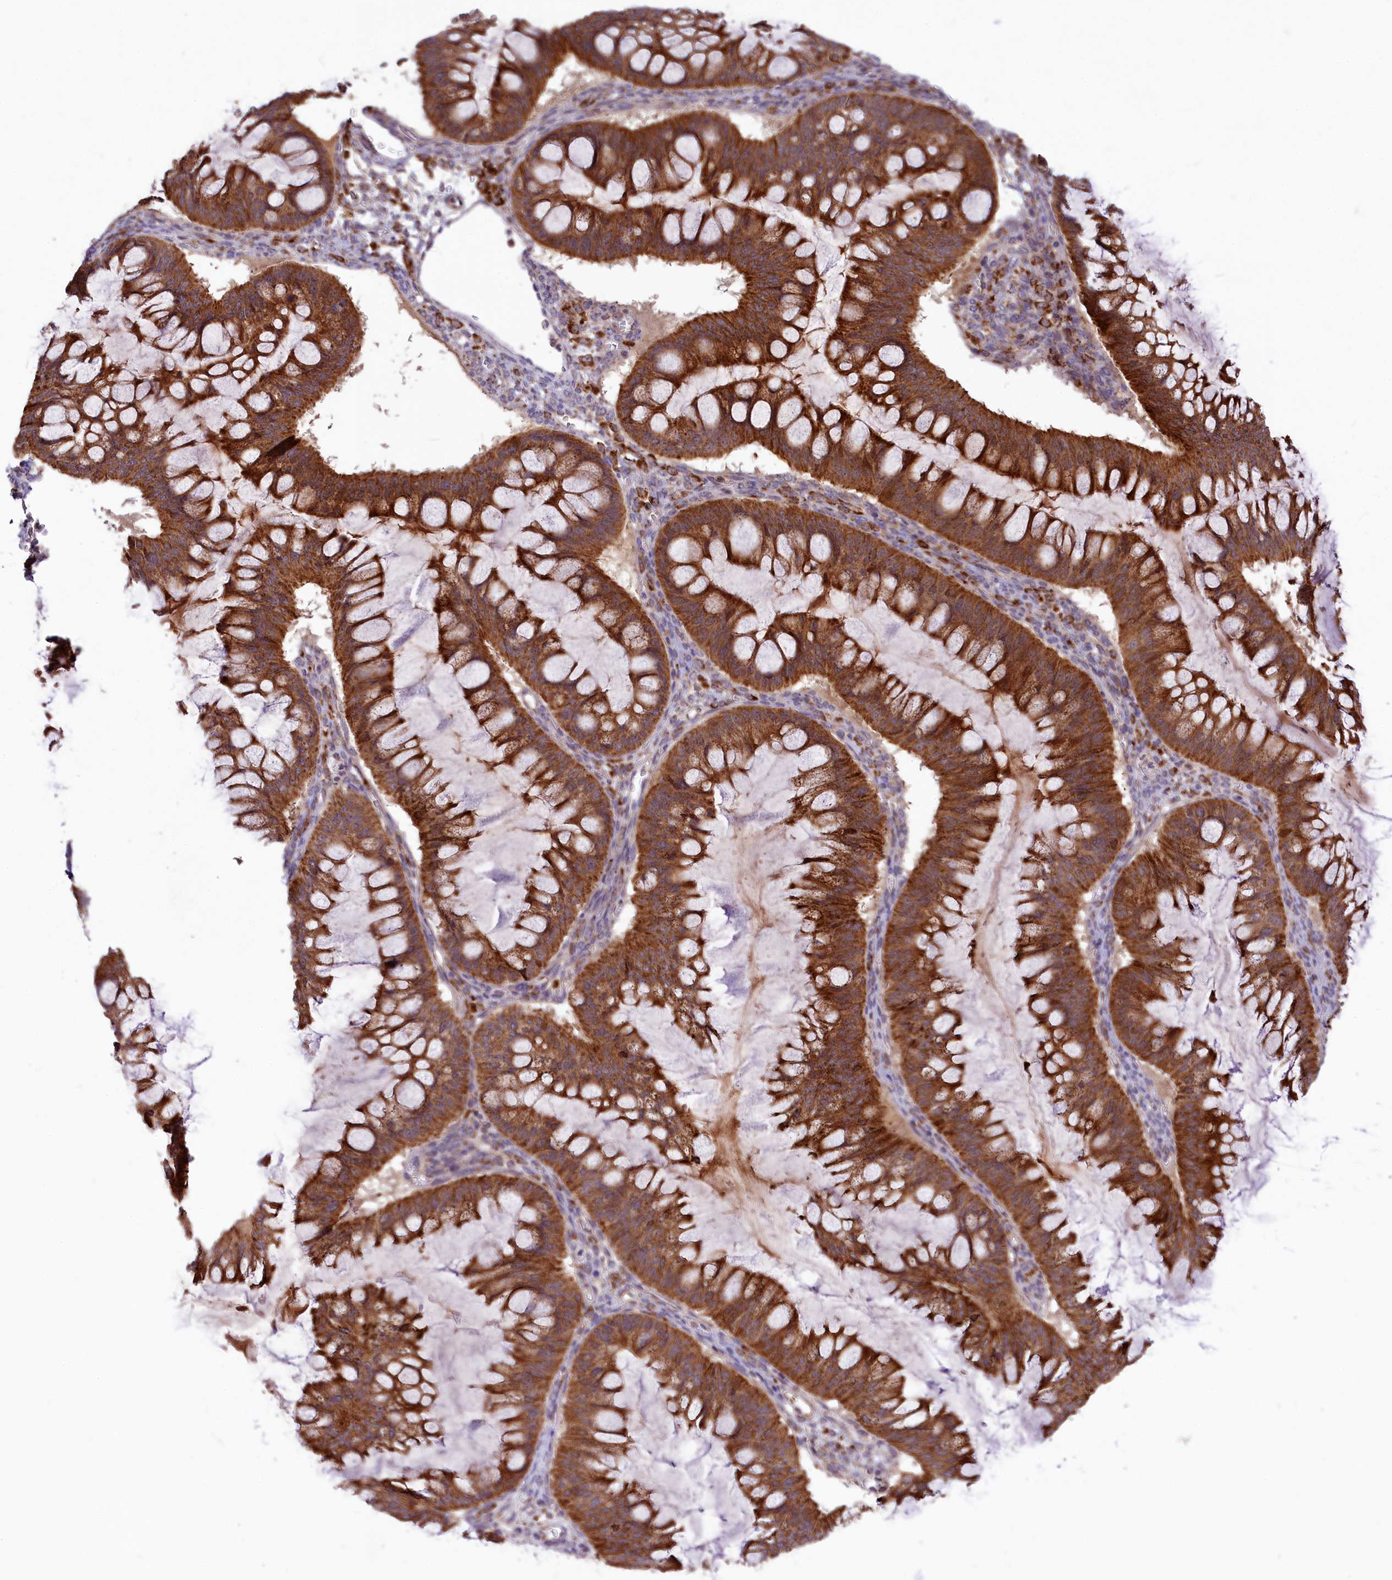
{"staining": {"intensity": "strong", "quantity": ">75%", "location": "cytoplasmic/membranous"}, "tissue": "ovarian cancer", "cell_type": "Tumor cells", "image_type": "cancer", "snomed": [{"axis": "morphology", "description": "Cystadenocarcinoma, mucinous, NOS"}, {"axis": "topography", "description": "Ovary"}], "caption": "Protein analysis of ovarian cancer tissue shows strong cytoplasmic/membranous expression in about >75% of tumor cells.", "gene": "COX17", "patient": {"sex": "female", "age": 73}}